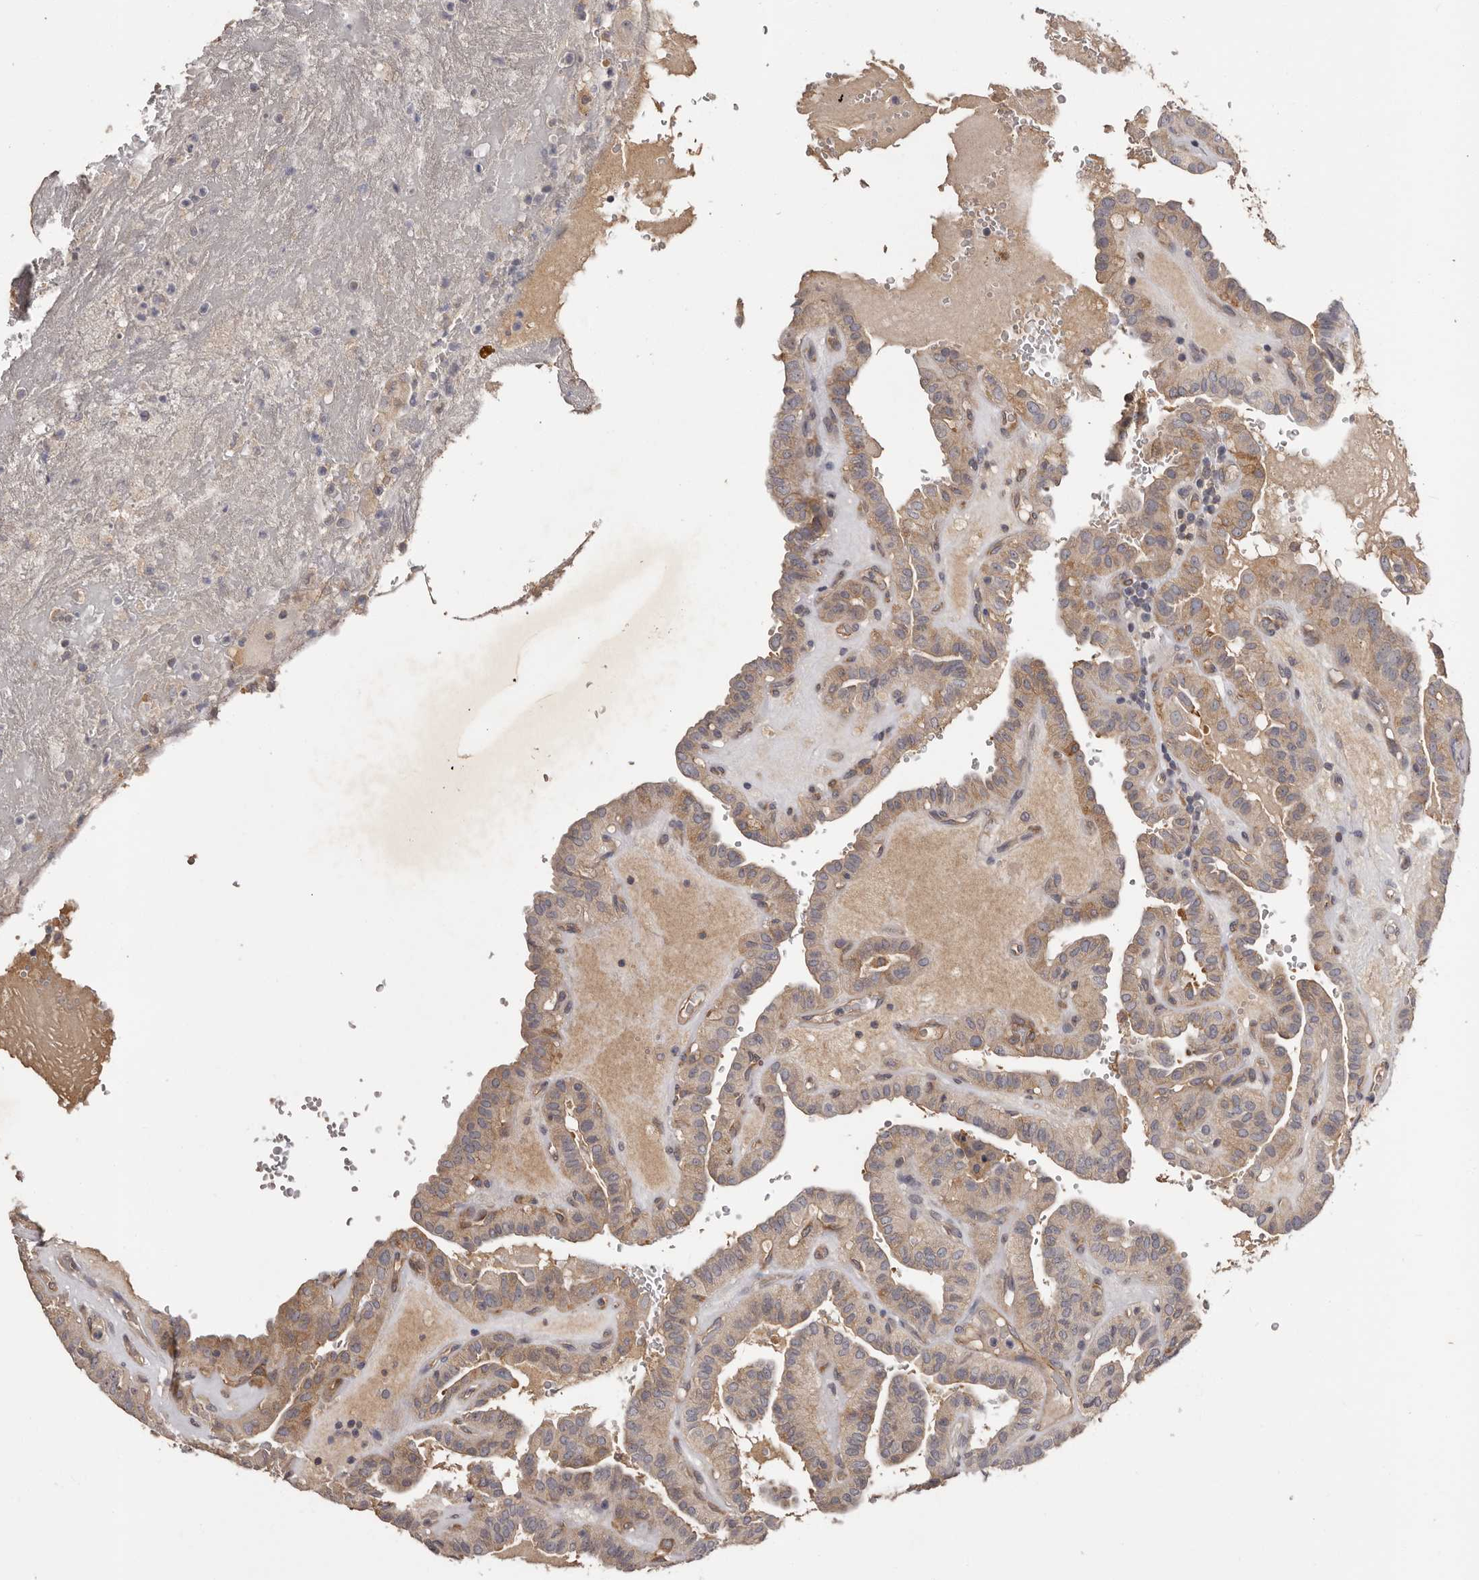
{"staining": {"intensity": "weak", "quantity": ">75%", "location": "cytoplasmic/membranous"}, "tissue": "thyroid cancer", "cell_type": "Tumor cells", "image_type": "cancer", "snomed": [{"axis": "morphology", "description": "Papillary adenocarcinoma, NOS"}, {"axis": "topography", "description": "Thyroid gland"}], "caption": "Tumor cells display weak cytoplasmic/membranous positivity in about >75% of cells in thyroid cancer (papillary adenocarcinoma).", "gene": "LTV1", "patient": {"sex": "male", "age": 77}}